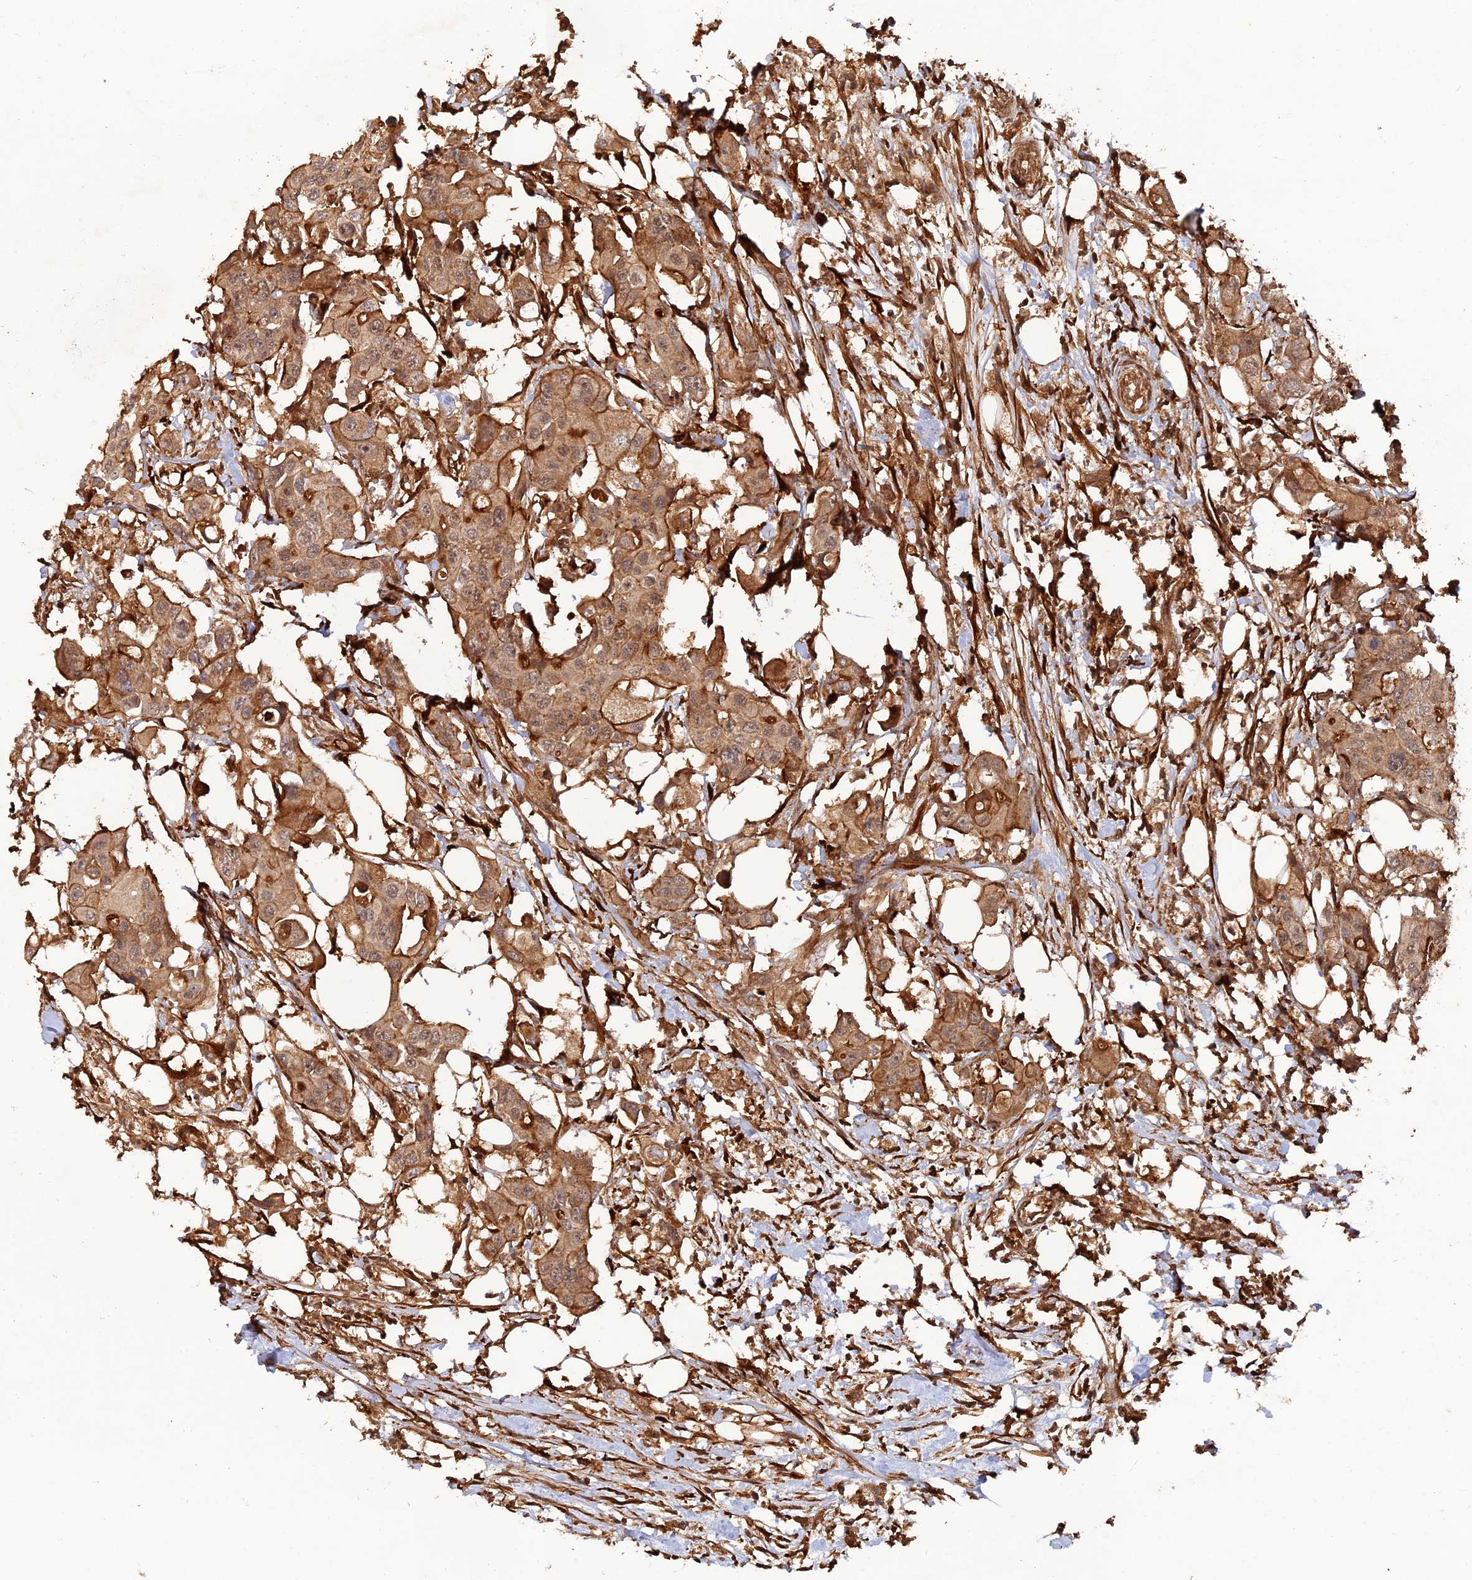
{"staining": {"intensity": "moderate", "quantity": ">75%", "location": "cytoplasmic/membranous"}, "tissue": "colorectal cancer", "cell_type": "Tumor cells", "image_type": "cancer", "snomed": [{"axis": "morphology", "description": "Adenocarcinoma, NOS"}, {"axis": "topography", "description": "Colon"}], "caption": "Moderate cytoplasmic/membranous protein positivity is seen in approximately >75% of tumor cells in colorectal cancer. Immunohistochemistry (ihc) stains the protein in brown and the nuclei are stained blue.", "gene": "CCDC174", "patient": {"sex": "male", "age": 77}}